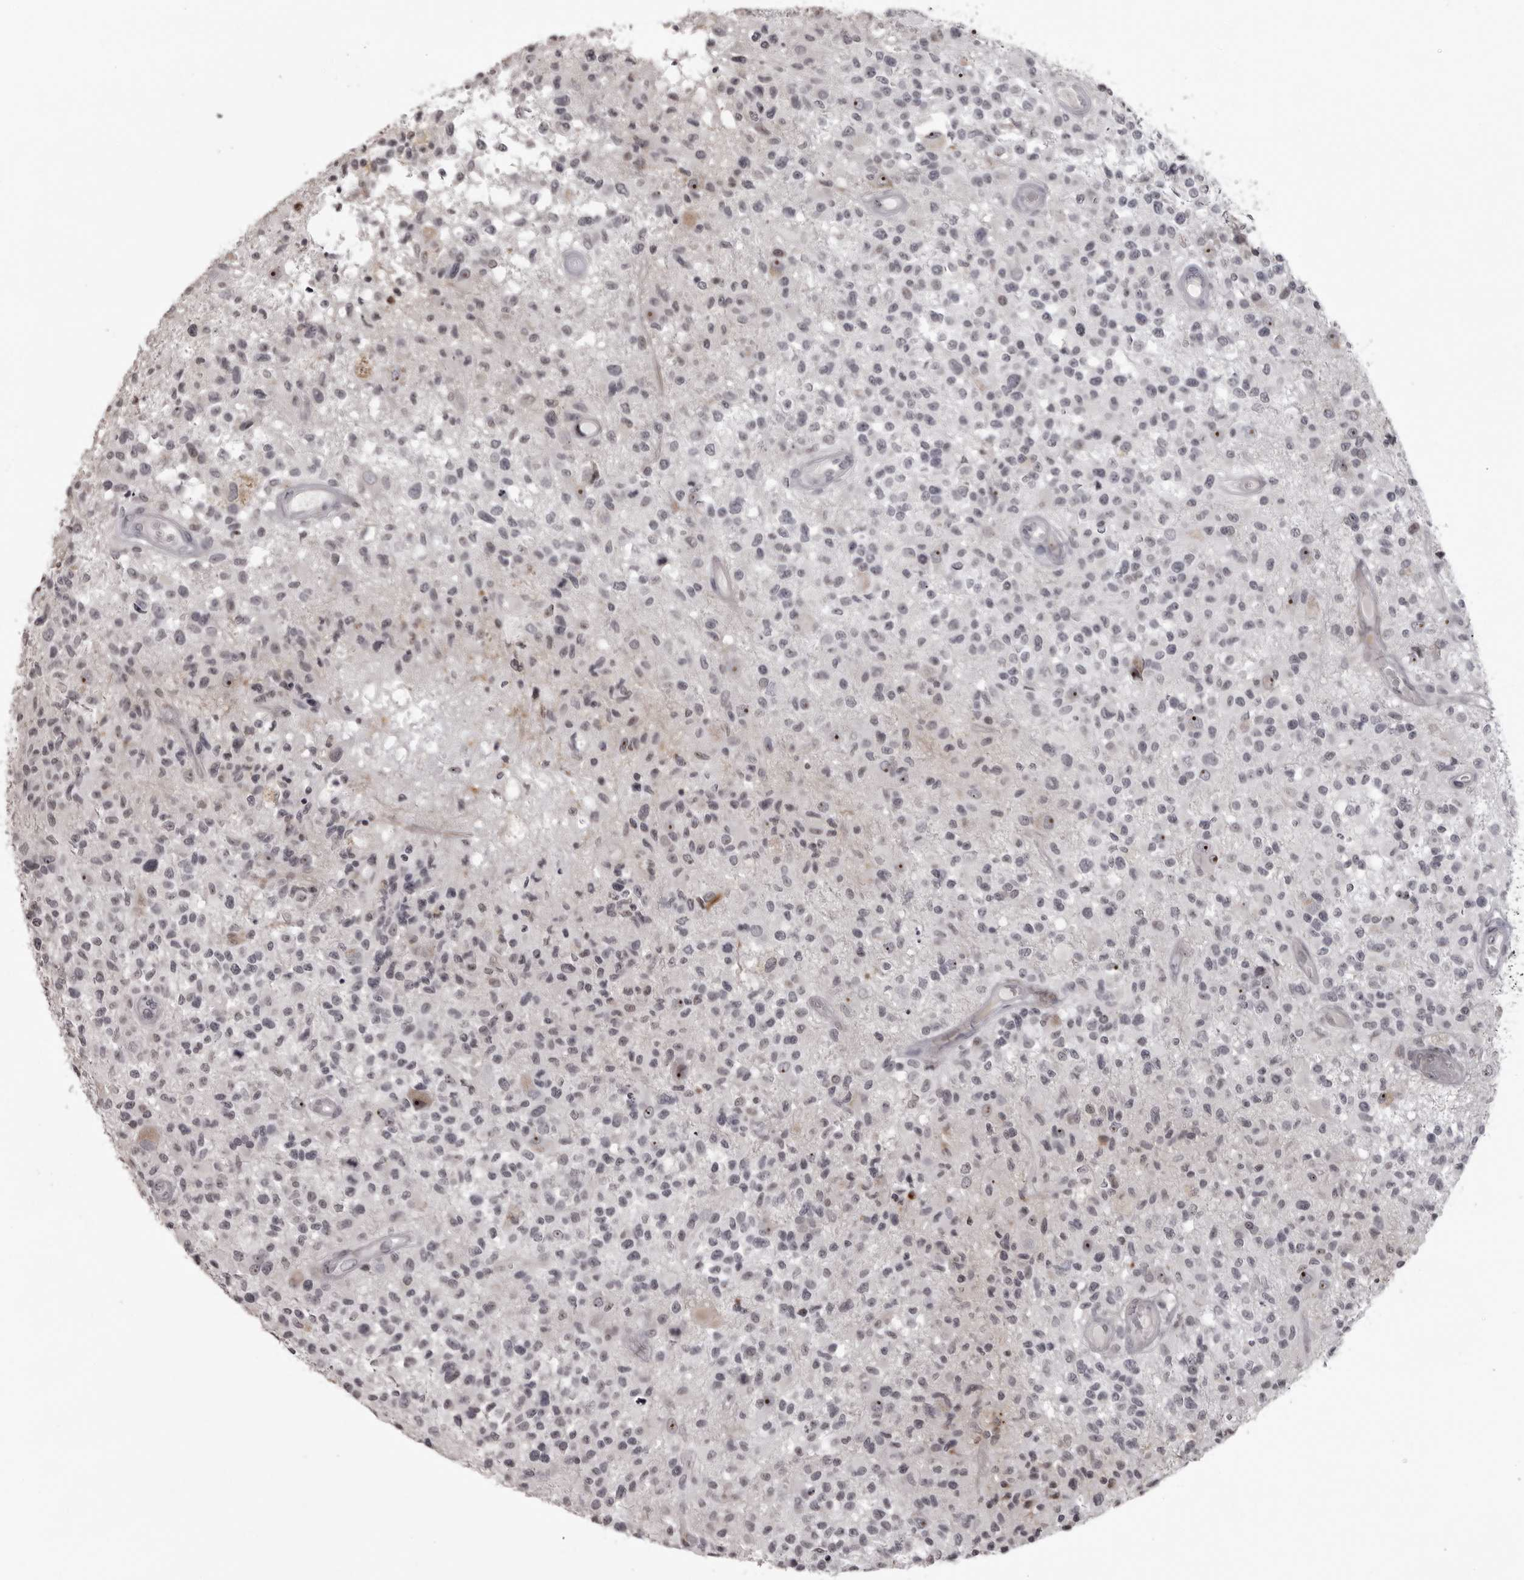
{"staining": {"intensity": "negative", "quantity": "none", "location": "none"}, "tissue": "glioma", "cell_type": "Tumor cells", "image_type": "cancer", "snomed": [{"axis": "morphology", "description": "Glioma, malignant, High grade"}, {"axis": "morphology", "description": "Glioblastoma, NOS"}, {"axis": "topography", "description": "Brain"}], "caption": "Immunohistochemical staining of human glioma exhibits no significant positivity in tumor cells. Brightfield microscopy of immunohistochemistry (IHC) stained with DAB (3,3'-diaminobenzidine) (brown) and hematoxylin (blue), captured at high magnification.", "gene": "HELZ", "patient": {"sex": "male", "age": 60}}